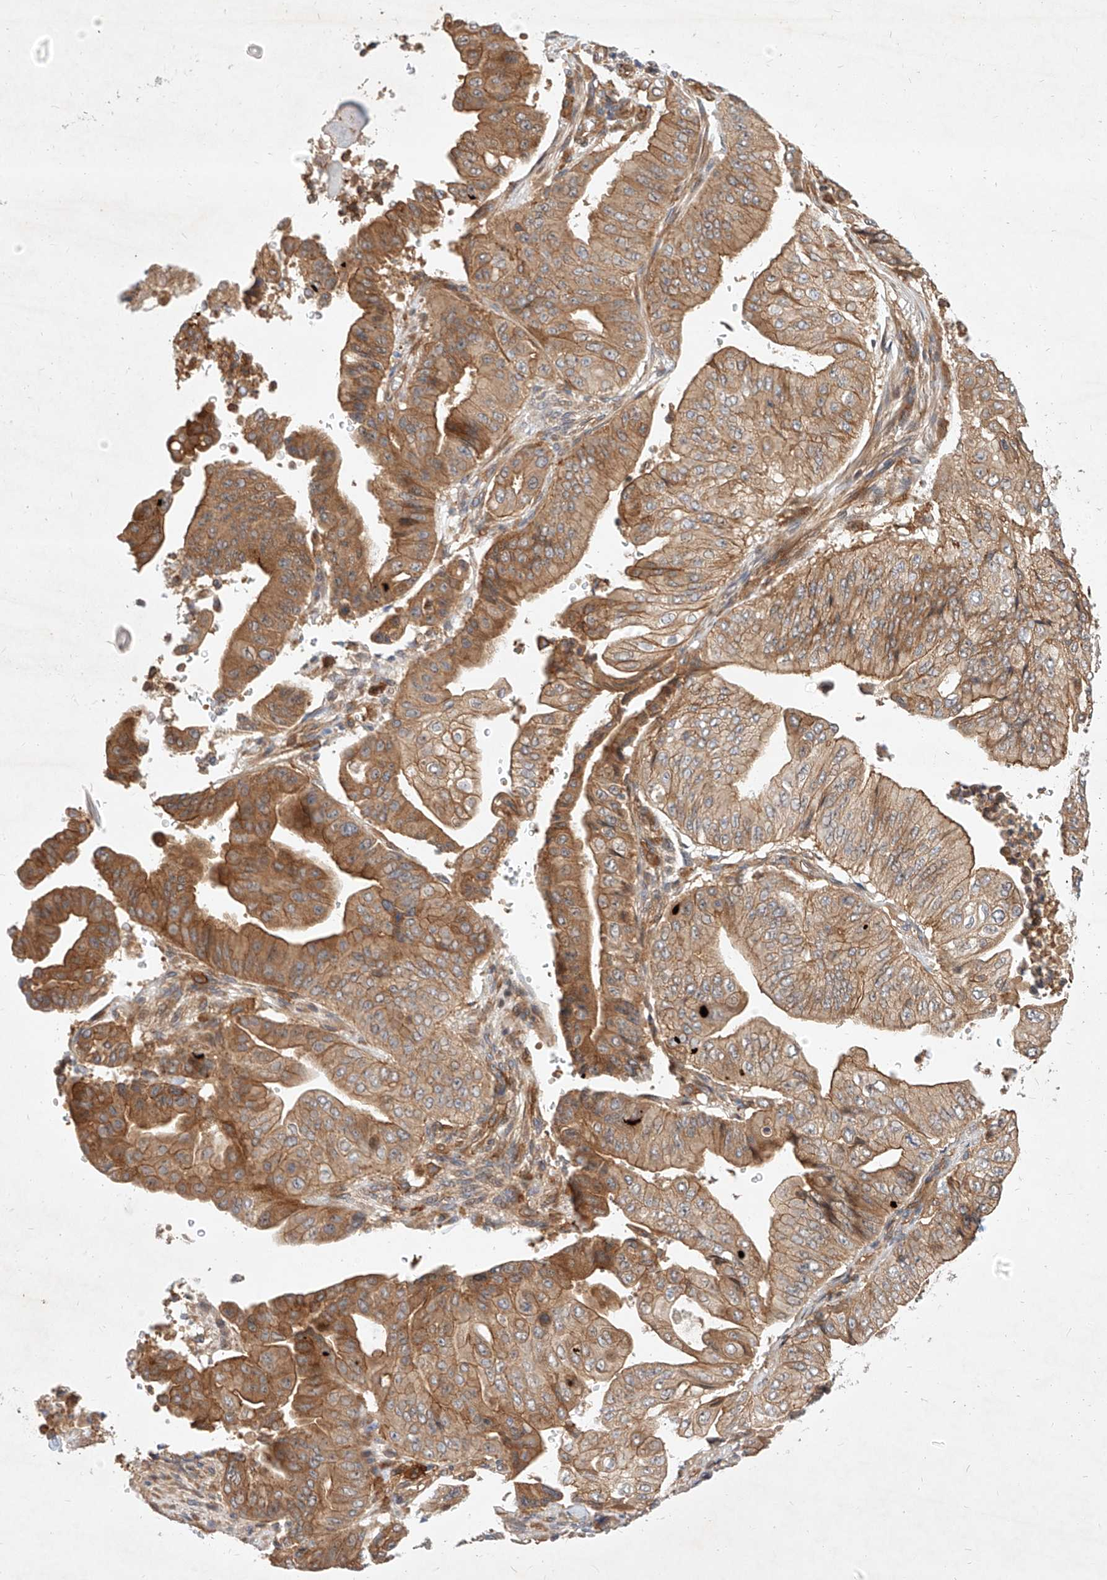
{"staining": {"intensity": "moderate", "quantity": ">75%", "location": "cytoplasmic/membranous"}, "tissue": "pancreatic cancer", "cell_type": "Tumor cells", "image_type": "cancer", "snomed": [{"axis": "morphology", "description": "Adenocarcinoma, NOS"}, {"axis": "topography", "description": "Pancreas"}], "caption": "DAB immunohistochemical staining of pancreatic adenocarcinoma shows moderate cytoplasmic/membranous protein expression in approximately >75% of tumor cells.", "gene": "NFAM1", "patient": {"sex": "female", "age": 77}}